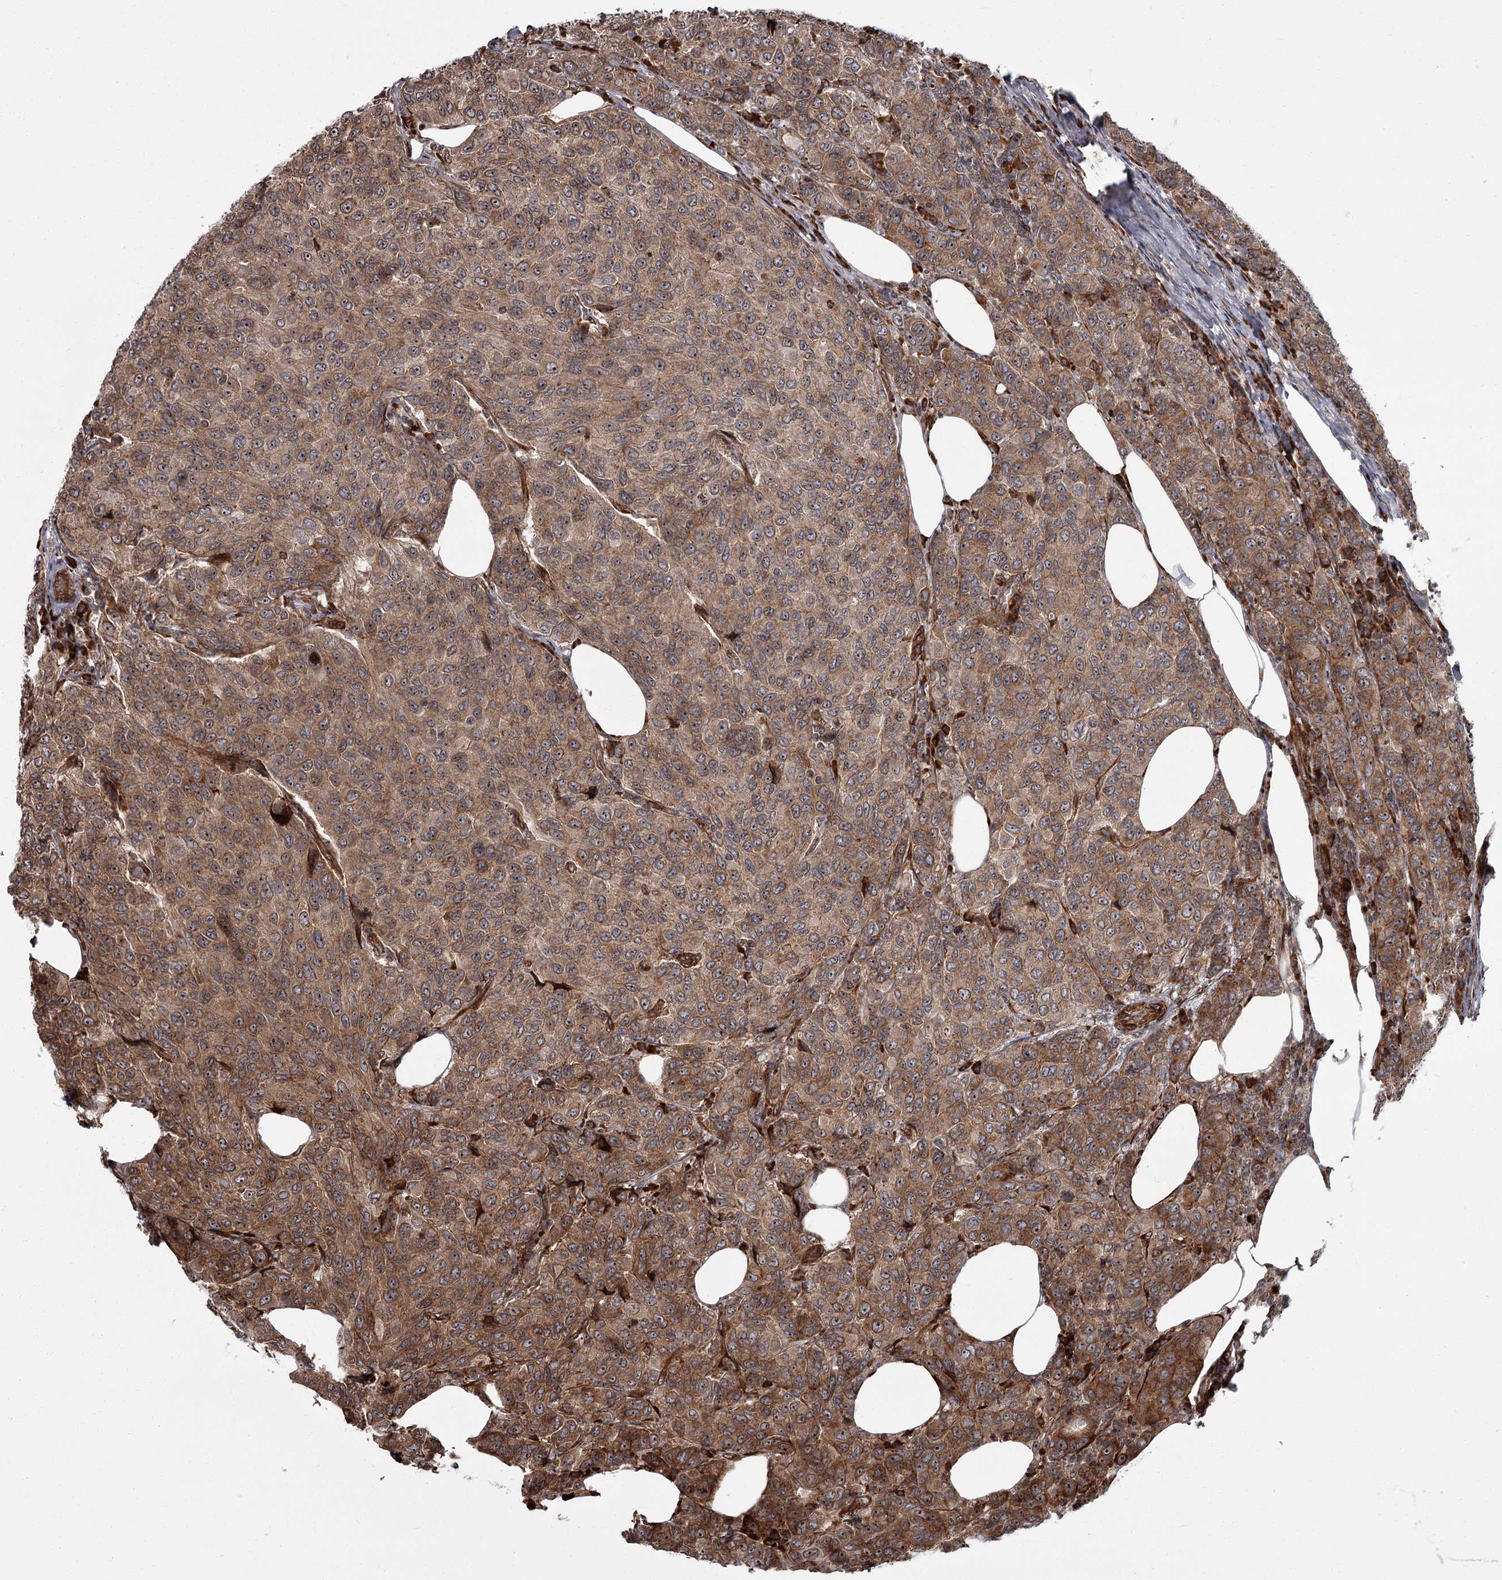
{"staining": {"intensity": "moderate", "quantity": ">75%", "location": "cytoplasmic/membranous,nuclear"}, "tissue": "breast cancer", "cell_type": "Tumor cells", "image_type": "cancer", "snomed": [{"axis": "morphology", "description": "Duct carcinoma"}, {"axis": "topography", "description": "Breast"}], "caption": "Tumor cells show moderate cytoplasmic/membranous and nuclear staining in about >75% of cells in breast cancer.", "gene": "THAP9", "patient": {"sex": "female", "age": 55}}